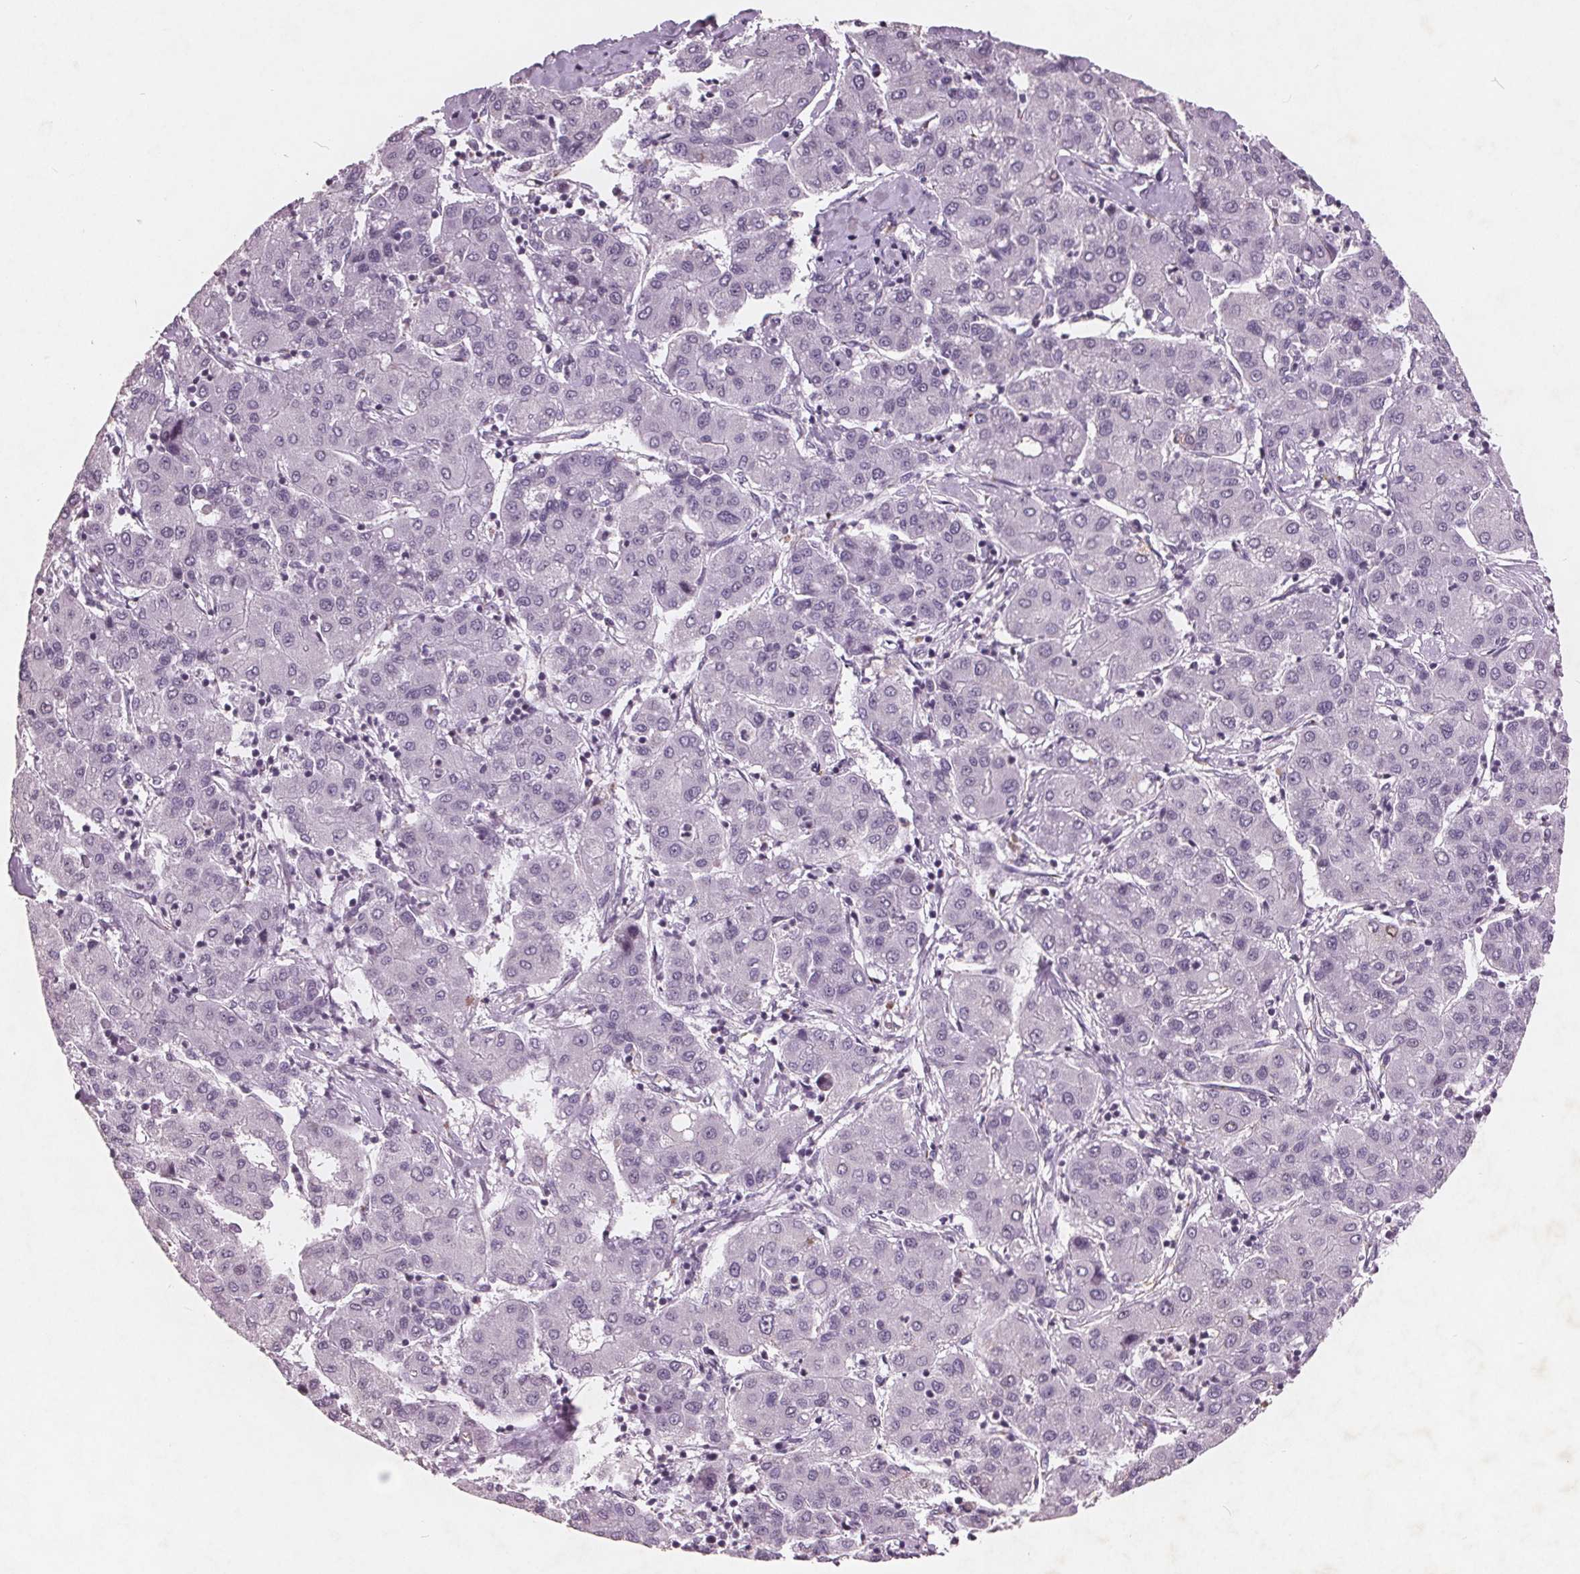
{"staining": {"intensity": "negative", "quantity": "none", "location": "none"}, "tissue": "liver cancer", "cell_type": "Tumor cells", "image_type": "cancer", "snomed": [{"axis": "morphology", "description": "Carcinoma, Hepatocellular, NOS"}, {"axis": "topography", "description": "Liver"}], "caption": "This is an immunohistochemistry photomicrograph of liver cancer (hepatocellular carcinoma). There is no expression in tumor cells.", "gene": "PTPN14", "patient": {"sex": "male", "age": 65}}